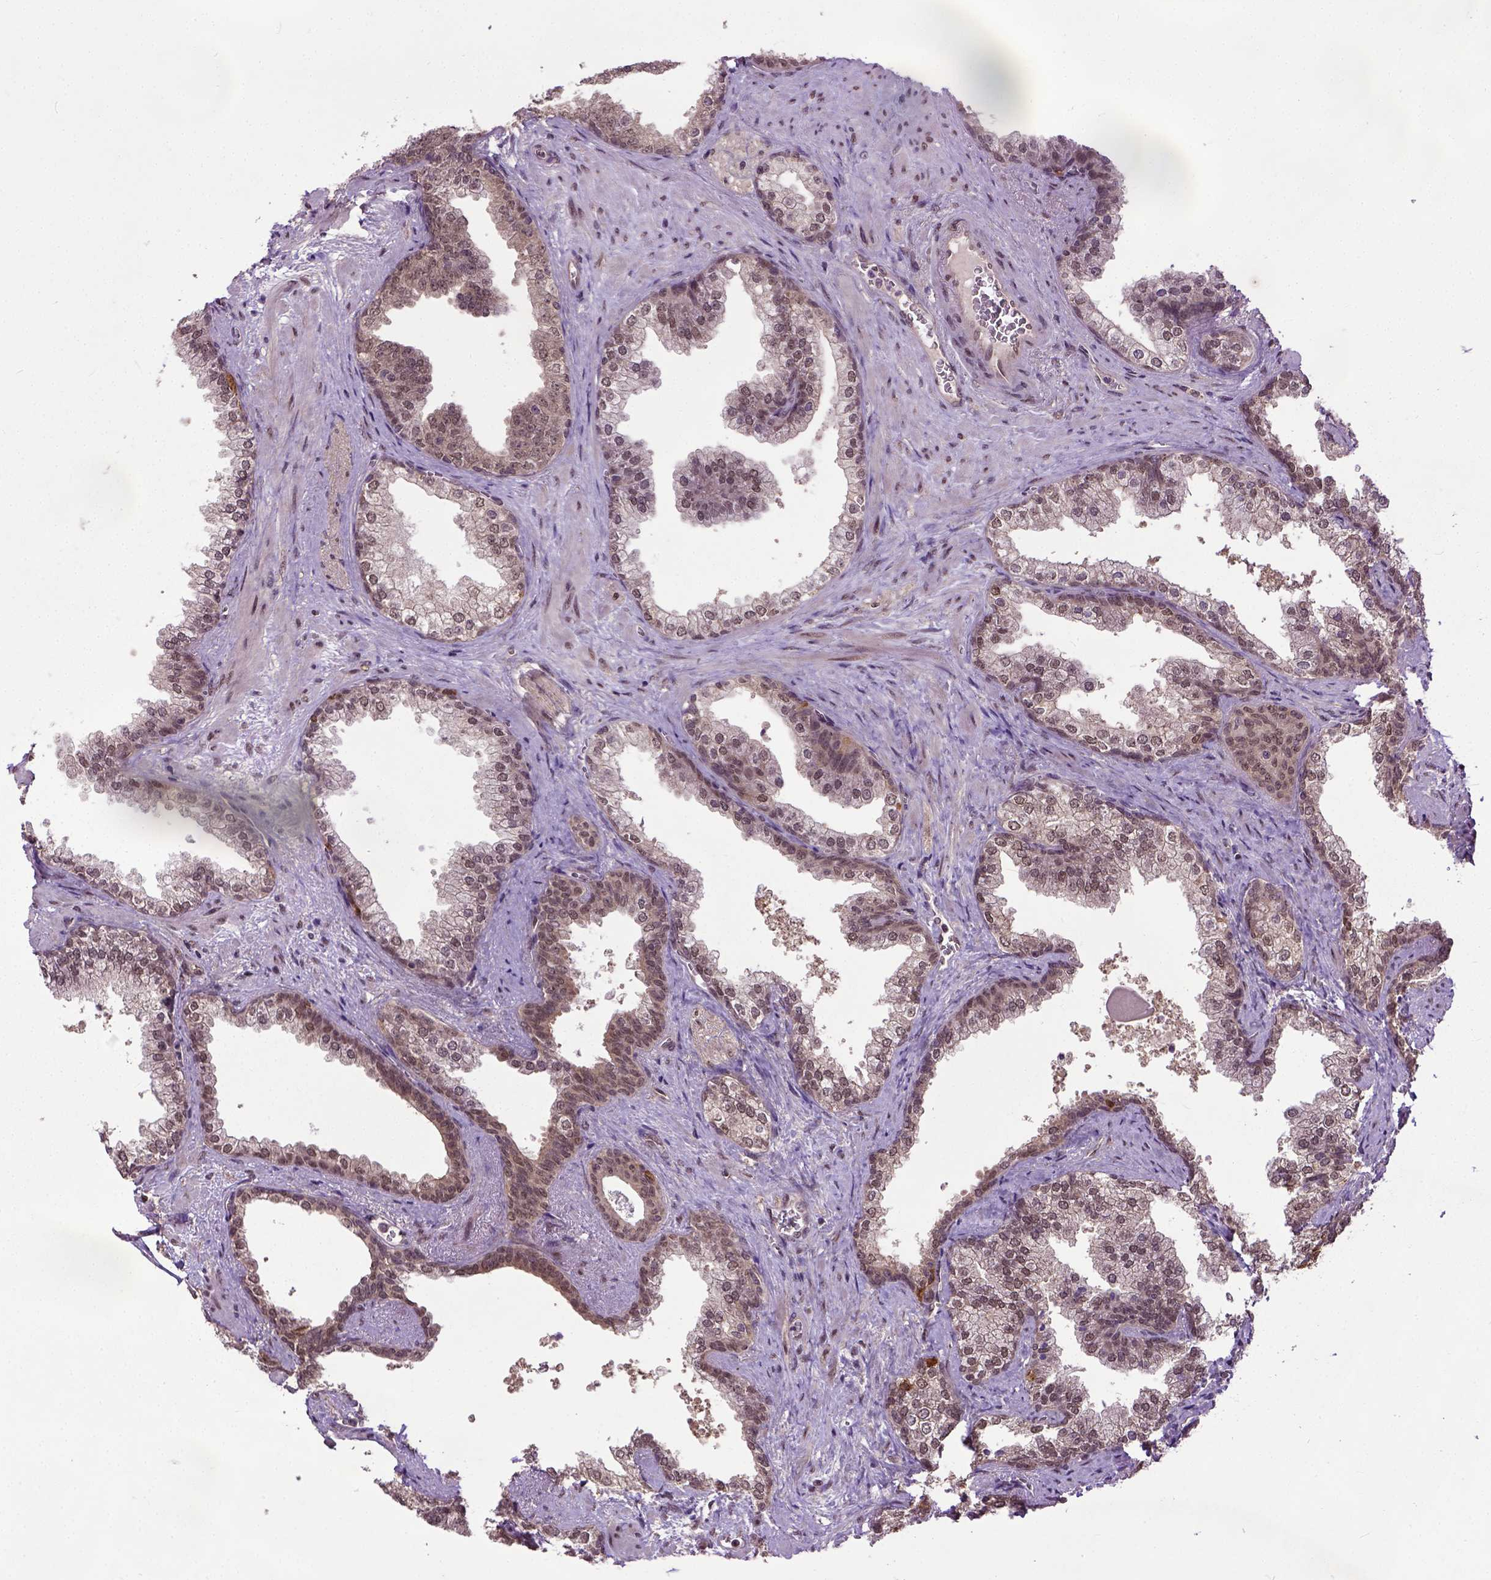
{"staining": {"intensity": "moderate", "quantity": "25%-75%", "location": "cytoplasmic/membranous,nuclear"}, "tissue": "prostate", "cell_type": "Glandular cells", "image_type": "normal", "snomed": [{"axis": "morphology", "description": "Normal tissue, NOS"}, {"axis": "topography", "description": "Prostate"}], "caption": "Immunohistochemical staining of benign human prostate reveals 25%-75% levels of moderate cytoplasmic/membranous,nuclear protein staining in about 25%-75% of glandular cells.", "gene": "UBA3", "patient": {"sex": "male", "age": 79}}